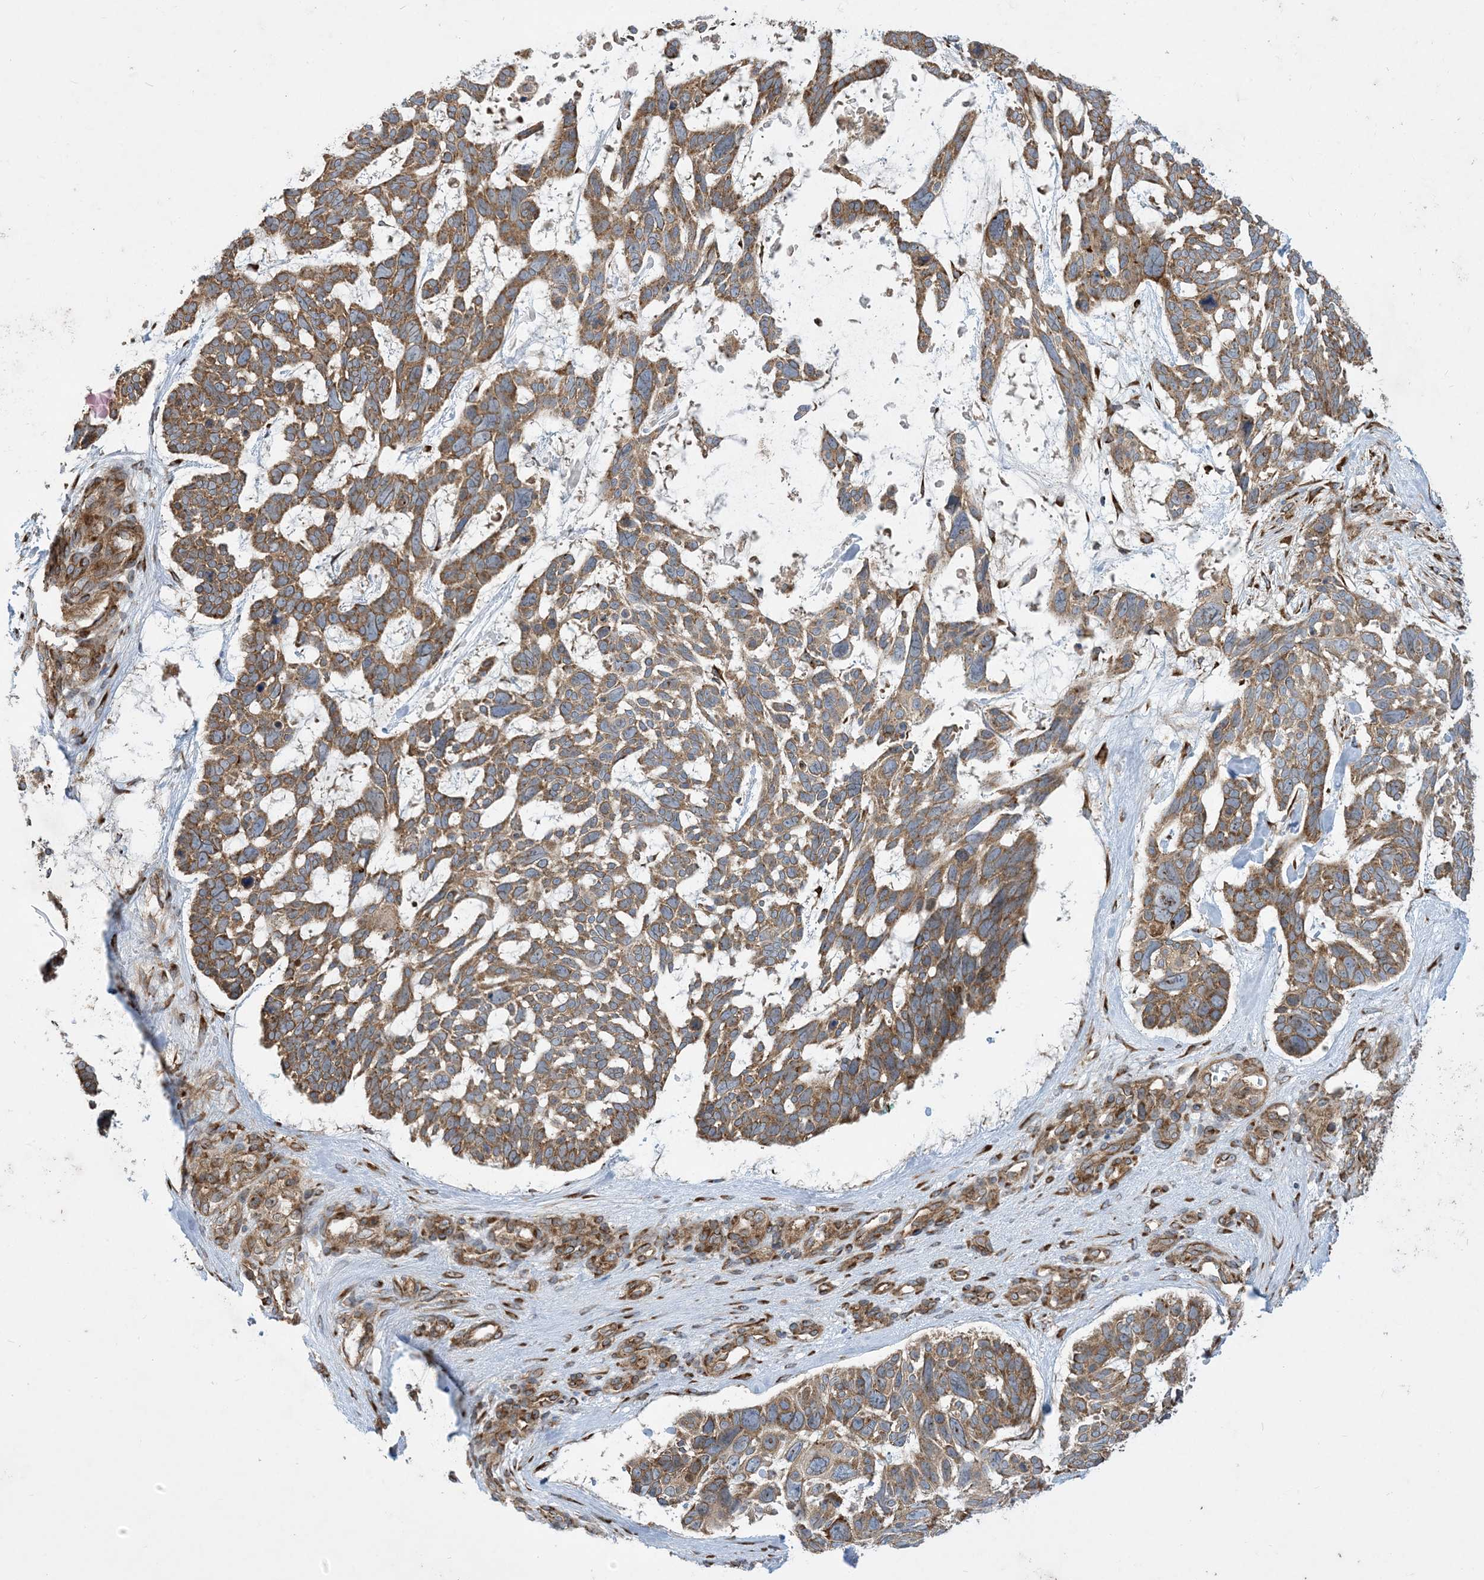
{"staining": {"intensity": "moderate", "quantity": ">75%", "location": "cytoplasmic/membranous"}, "tissue": "skin cancer", "cell_type": "Tumor cells", "image_type": "cancer", "snomed": [{"axis": "morphology", "description": "Basal cell carcinoma"}, {"axis": "topography", "description": "Skin"}], "caption": "Skin cancer (basal cell carcinoma) was stained to show a protein in brown. There is medium levels of moderate cytoplasmic/membranous positivity in approximately >75% of tumor cells.", "gene": "OTOP1", "patient": {"sex": "male", "age": 88}}